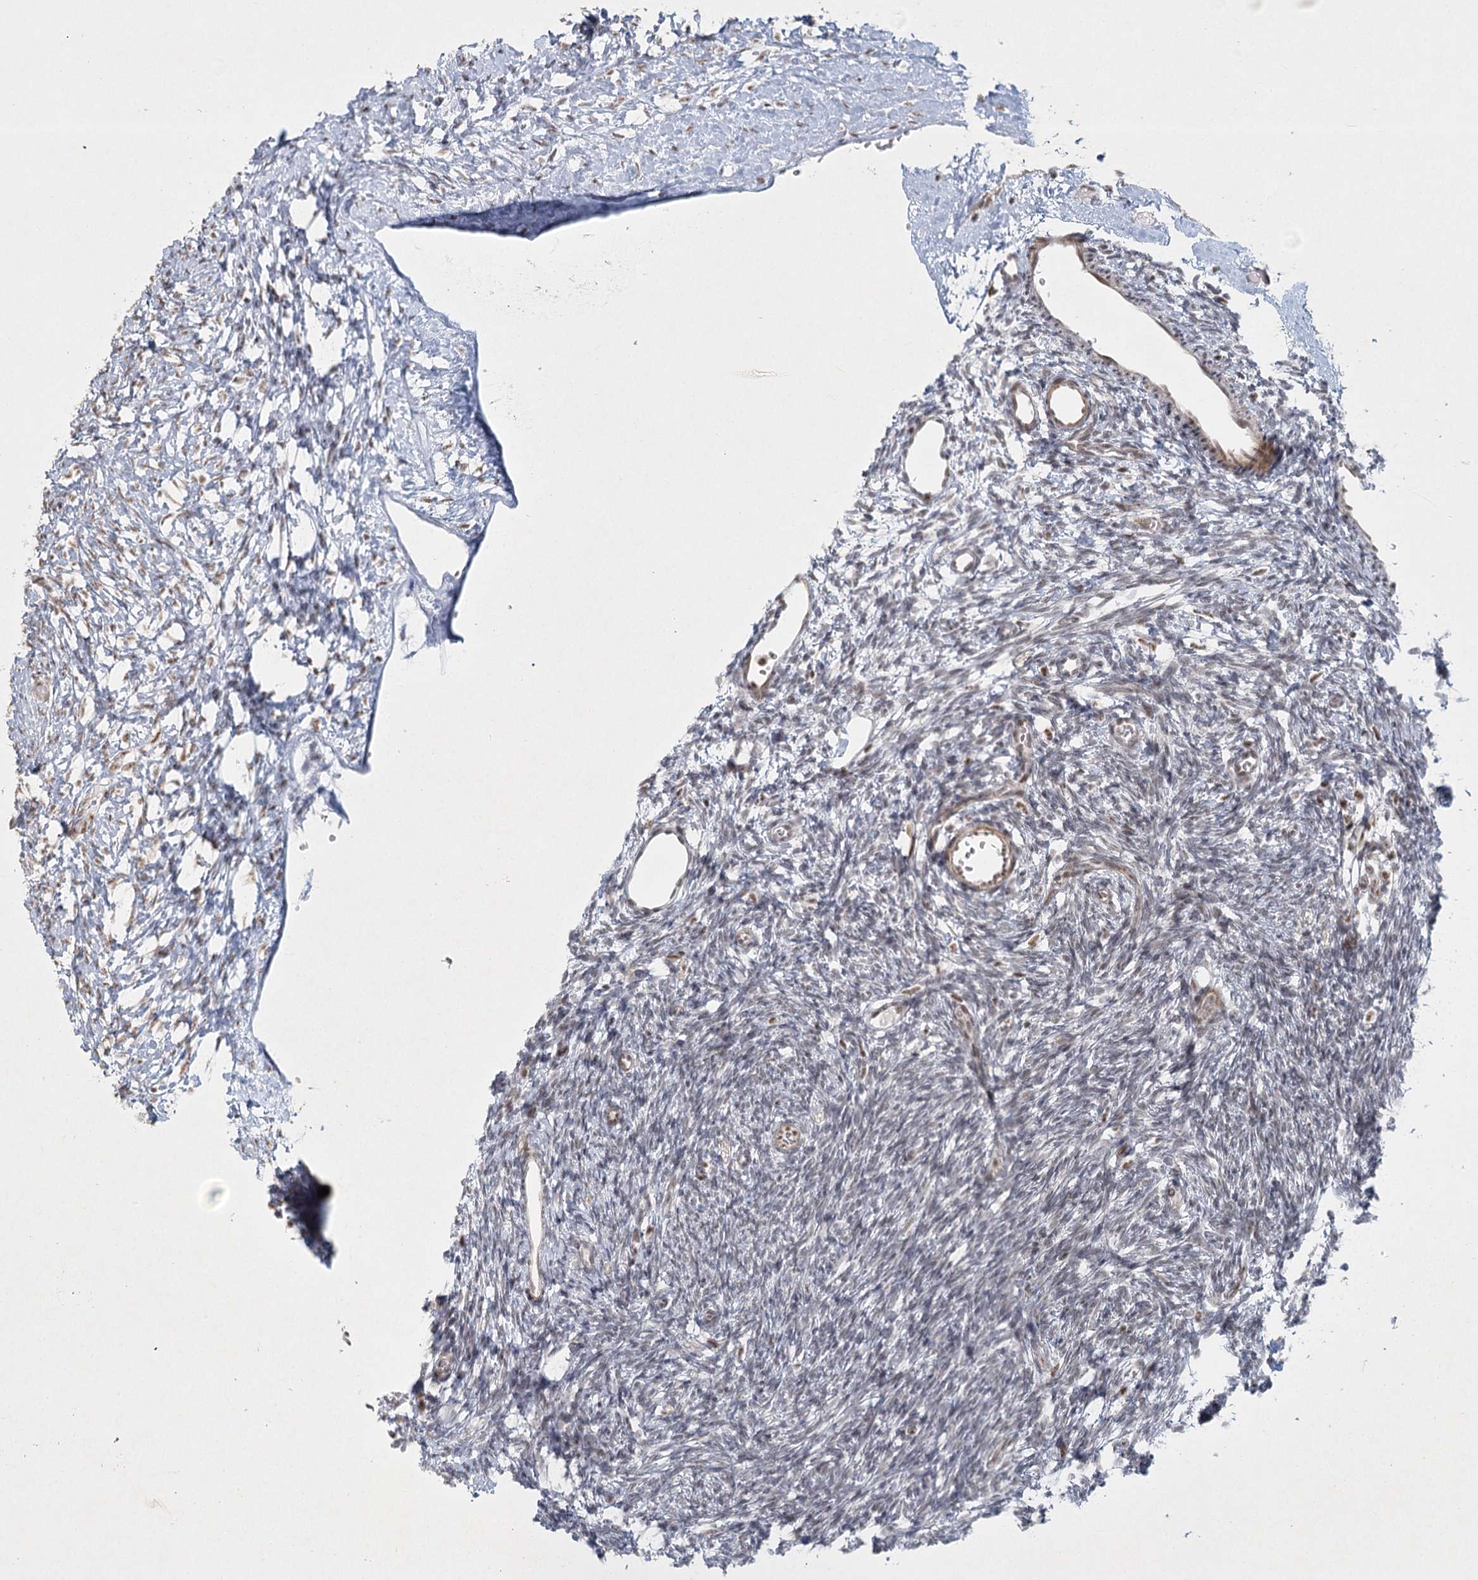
{"staining": {"intensity": "negative", "quantity": "none", "location": "none"}, "tissue": "ovary", "cell_type": "Ovarian stroma cells", "image_type": "normal", "snomed": [{"axis": "morphology", "description": "Normal tissue, NOS"}, {"axis": "topography", "description": "Ovary"}], "caption": "This is an immunohistochemistry (IHC) micrograph of normal human ovary. There is no staining in ovarian stroma cells.", "gene": "U2SURP", "patient": {"sex": "female", "age": 35}}